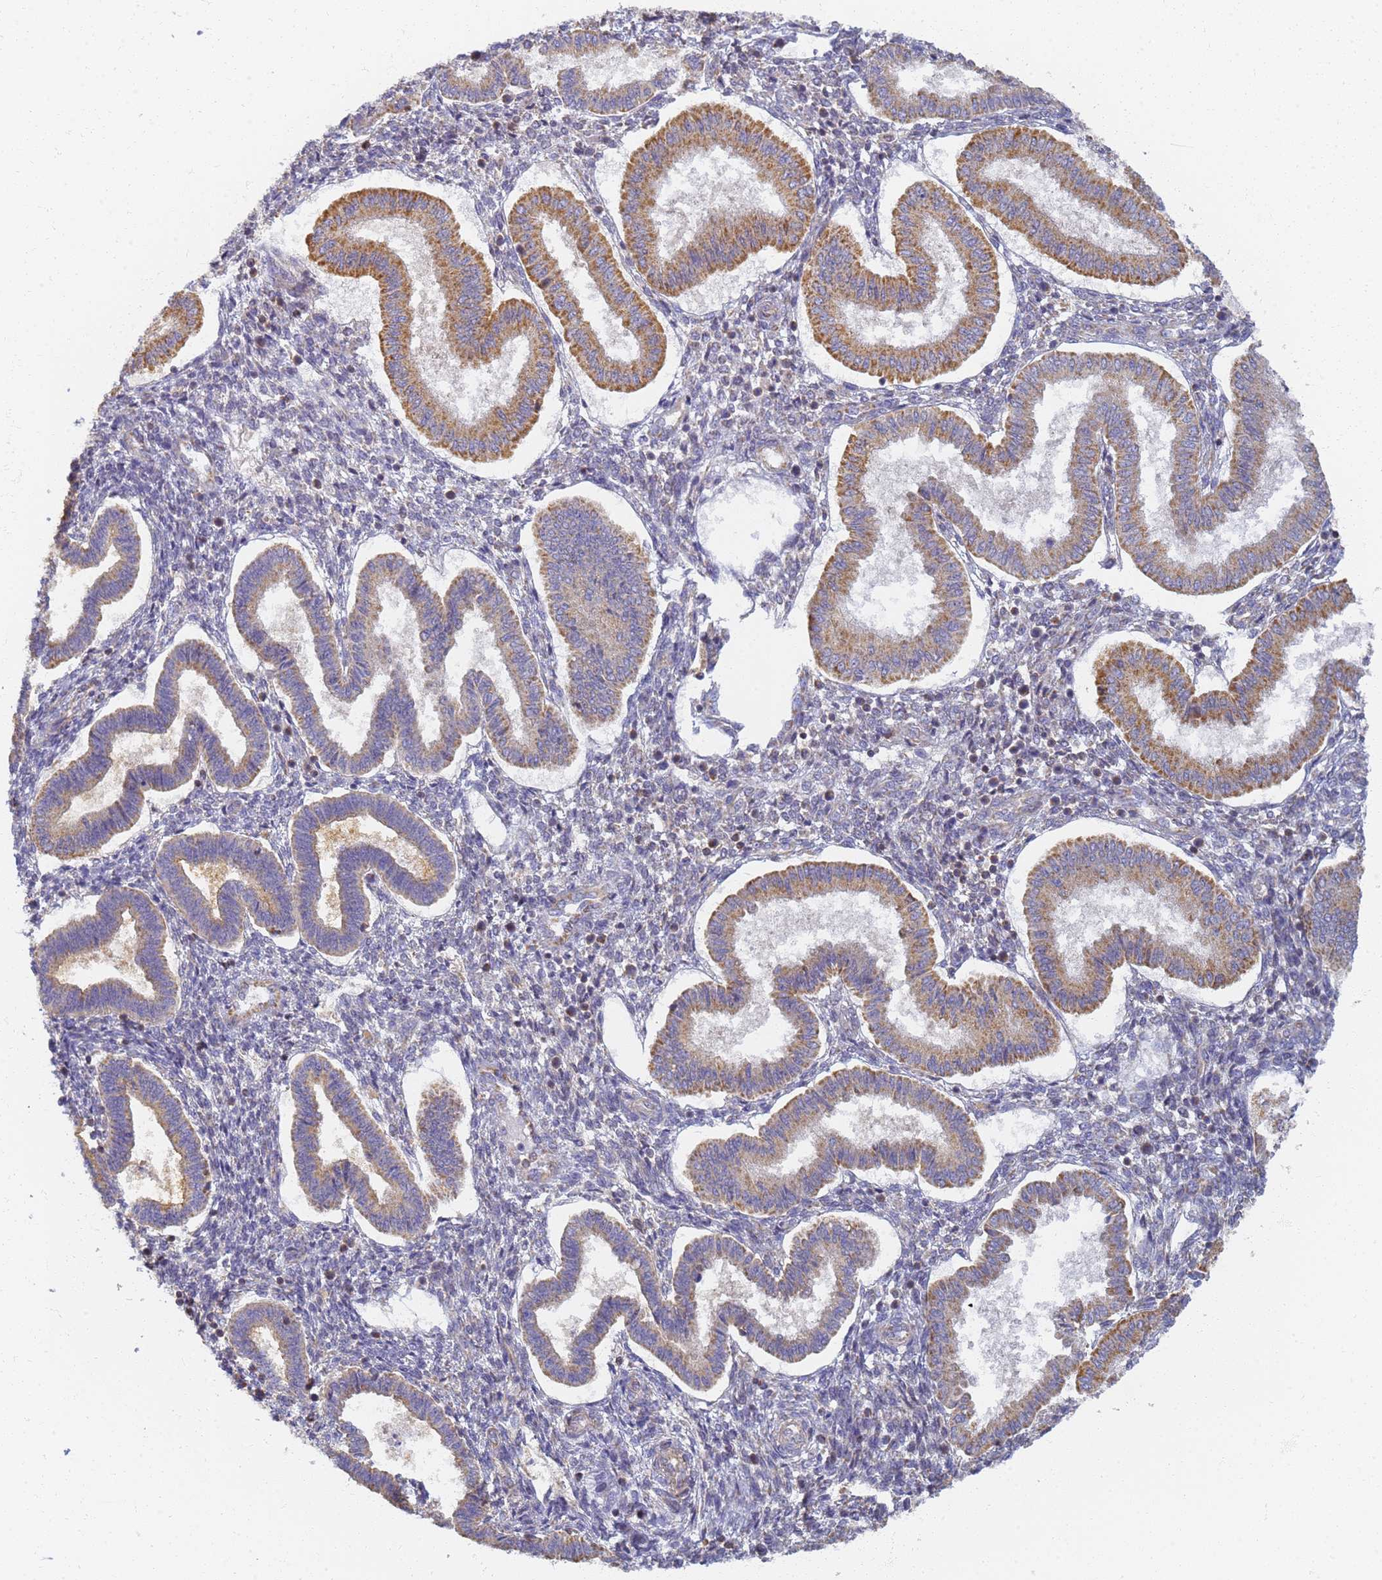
{"staining": {"intensity": "negative", "quantity": "none", "location": "none"}, "tissue": "endometrium", "cell_type": "Cells in endometrial stroma", "image_type": "normal", "snomed": [{"axis": "morphology", "description": "Normal tissue, NOS"}, {"axis": "topography", "description": "Endometrium"}], "caption": "Cells in endometrial stroma are negative for brown protein staining in benign endometrium. (DAB (3,3'-diaminobenzidine) immunohistochemistry (IHC) visualized using brightfield microscopy, high magnification).", "gene": "UTP23", "patient": {"sex": "female", "age": 24}}